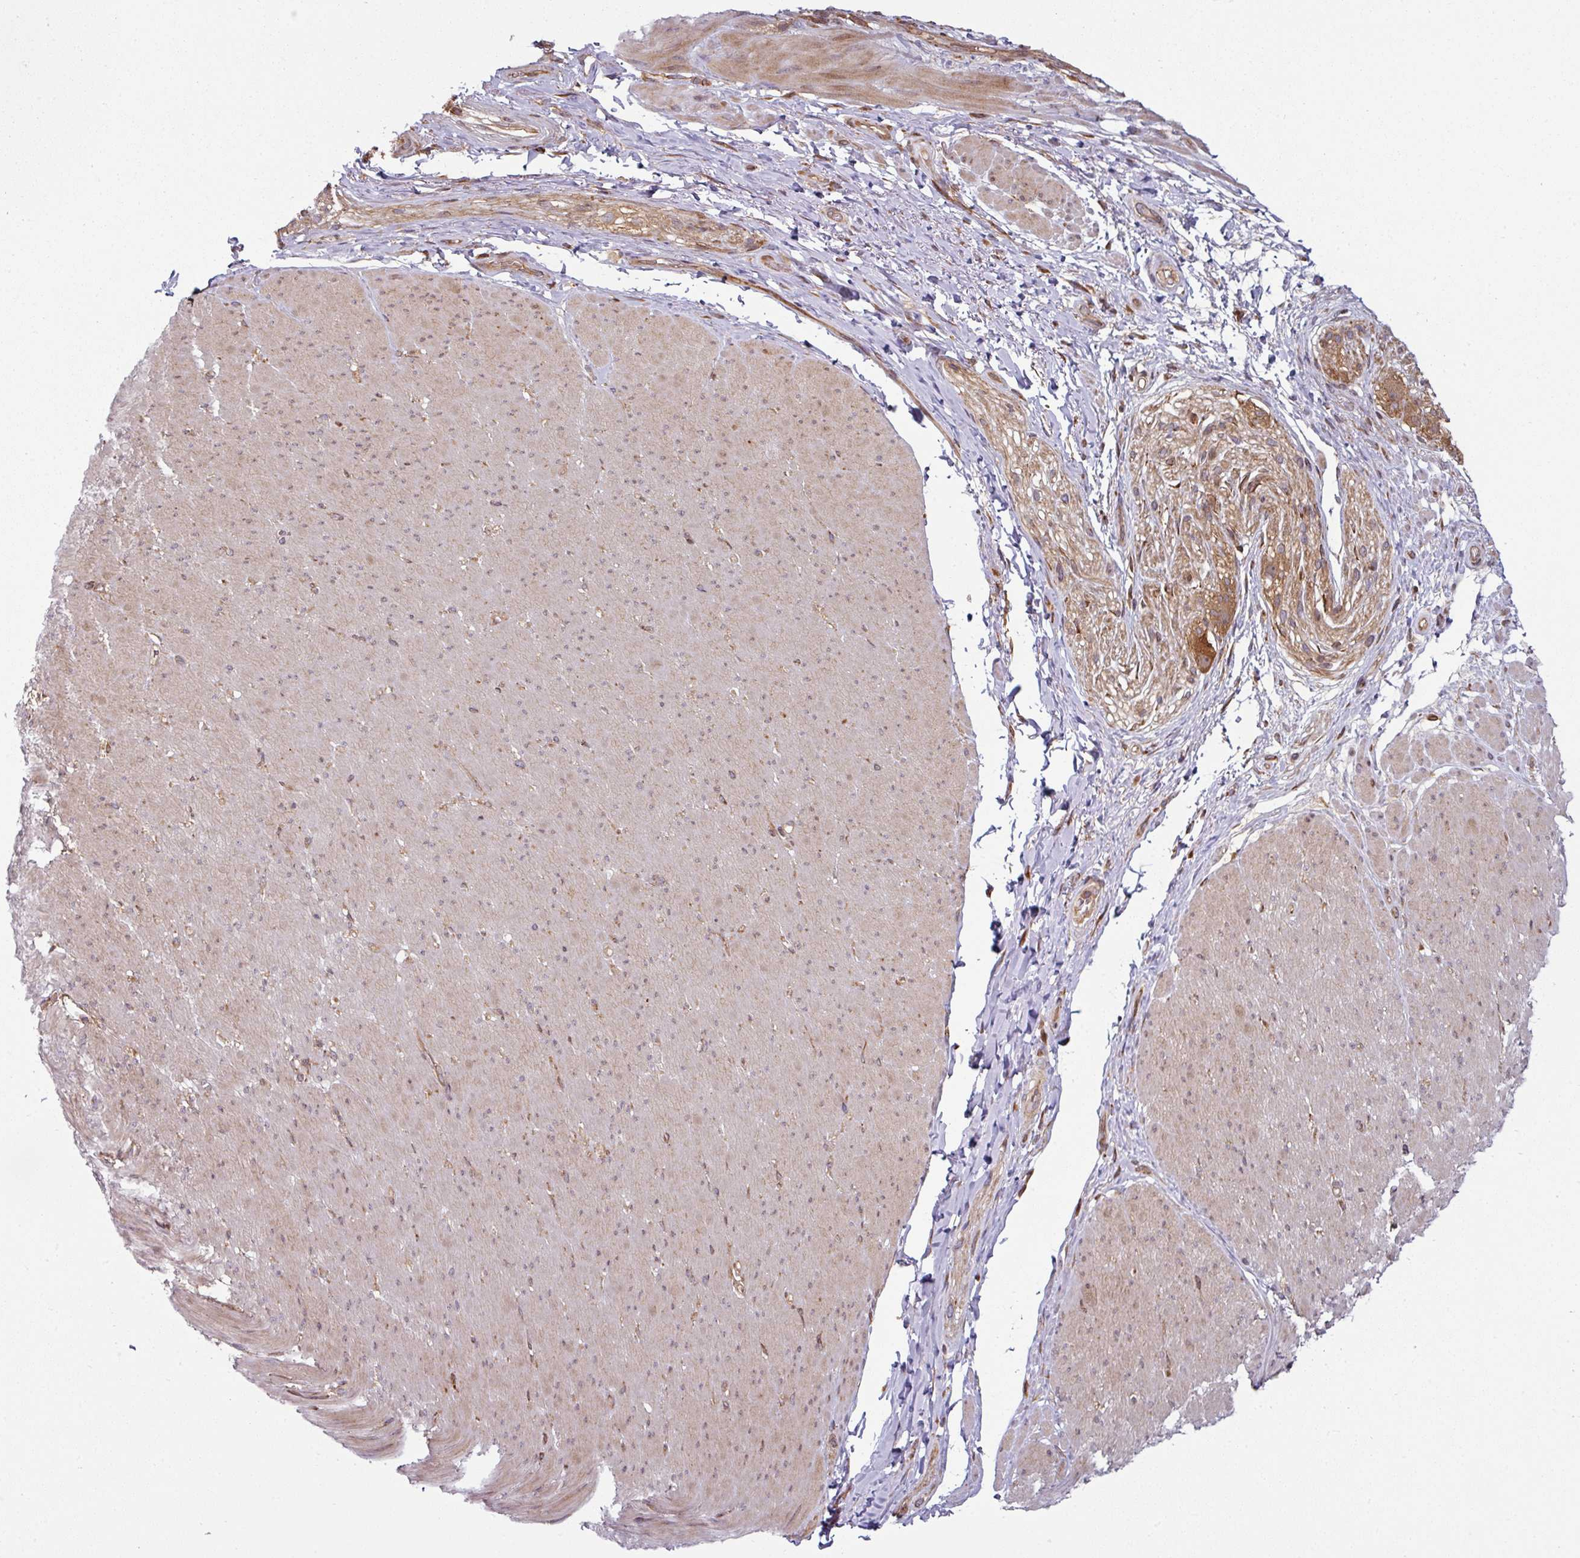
{"staining": {"intensity": "moderate", "quantity": ">75%", "location": "cytoplasmic/membranous"}, "tissue": "smooth muscle", "cell_type": "Smooth muscle cells", "image_type": "normal", "snomed": [{"axis": "morphology", "description": "Normal tissue, NOS"}, {"axis": "topography", "description": "Smooth muscle"}, {"axis": "topography", "description": "Rectum"}], "caption": "Immunohistochemical staining of benign human smooth muscle exhibits moderate cytoplasmic/membranous protein expression in approximately >75% of smooth muscle cells.", "gene": "RAB5A", "patient": {"sex": "male", "age": 53}}